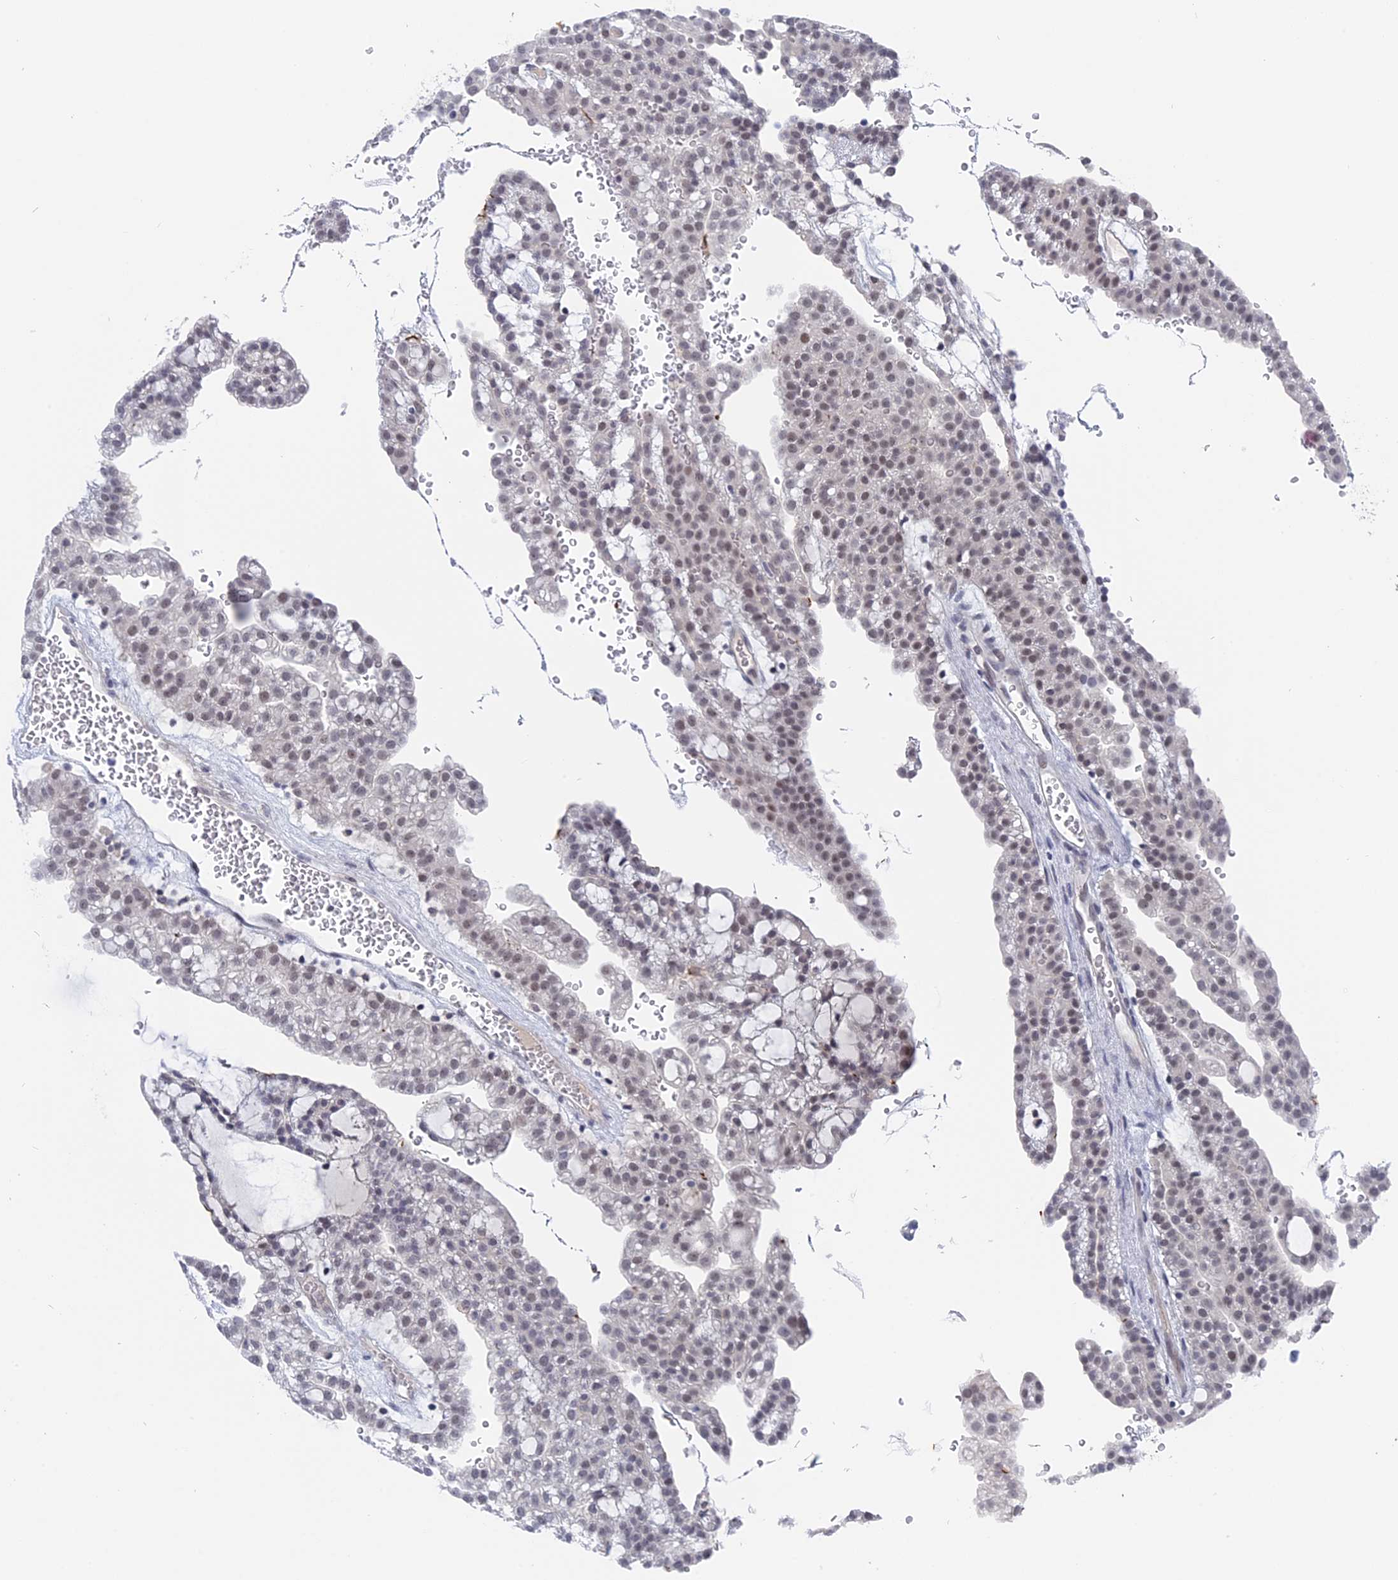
{"staining": {"intensity": "weak", "quantity": "25%-75%", "location": "nuclear"}, "tissue": "renal cancer", "cell_type": "Tumor cells", "image_type": "cancer", "snomed": [{"axis": "morphology", "description": "Adenocarcinoma, NOS"}, {"axis": "topography", "description": "Kidney"}], "caption": "The micrograph displays a brown stain indicating the presence of a protein in the nuclear of tumor cells in renal adenocarcinoma. The protein of interest is stained brown, and the nuclei are stained in blue (DAB IHC with brightfield microscopy, high magnification).", "gene": "BRD2", "patient": {"sex": "male", "age": 63}}